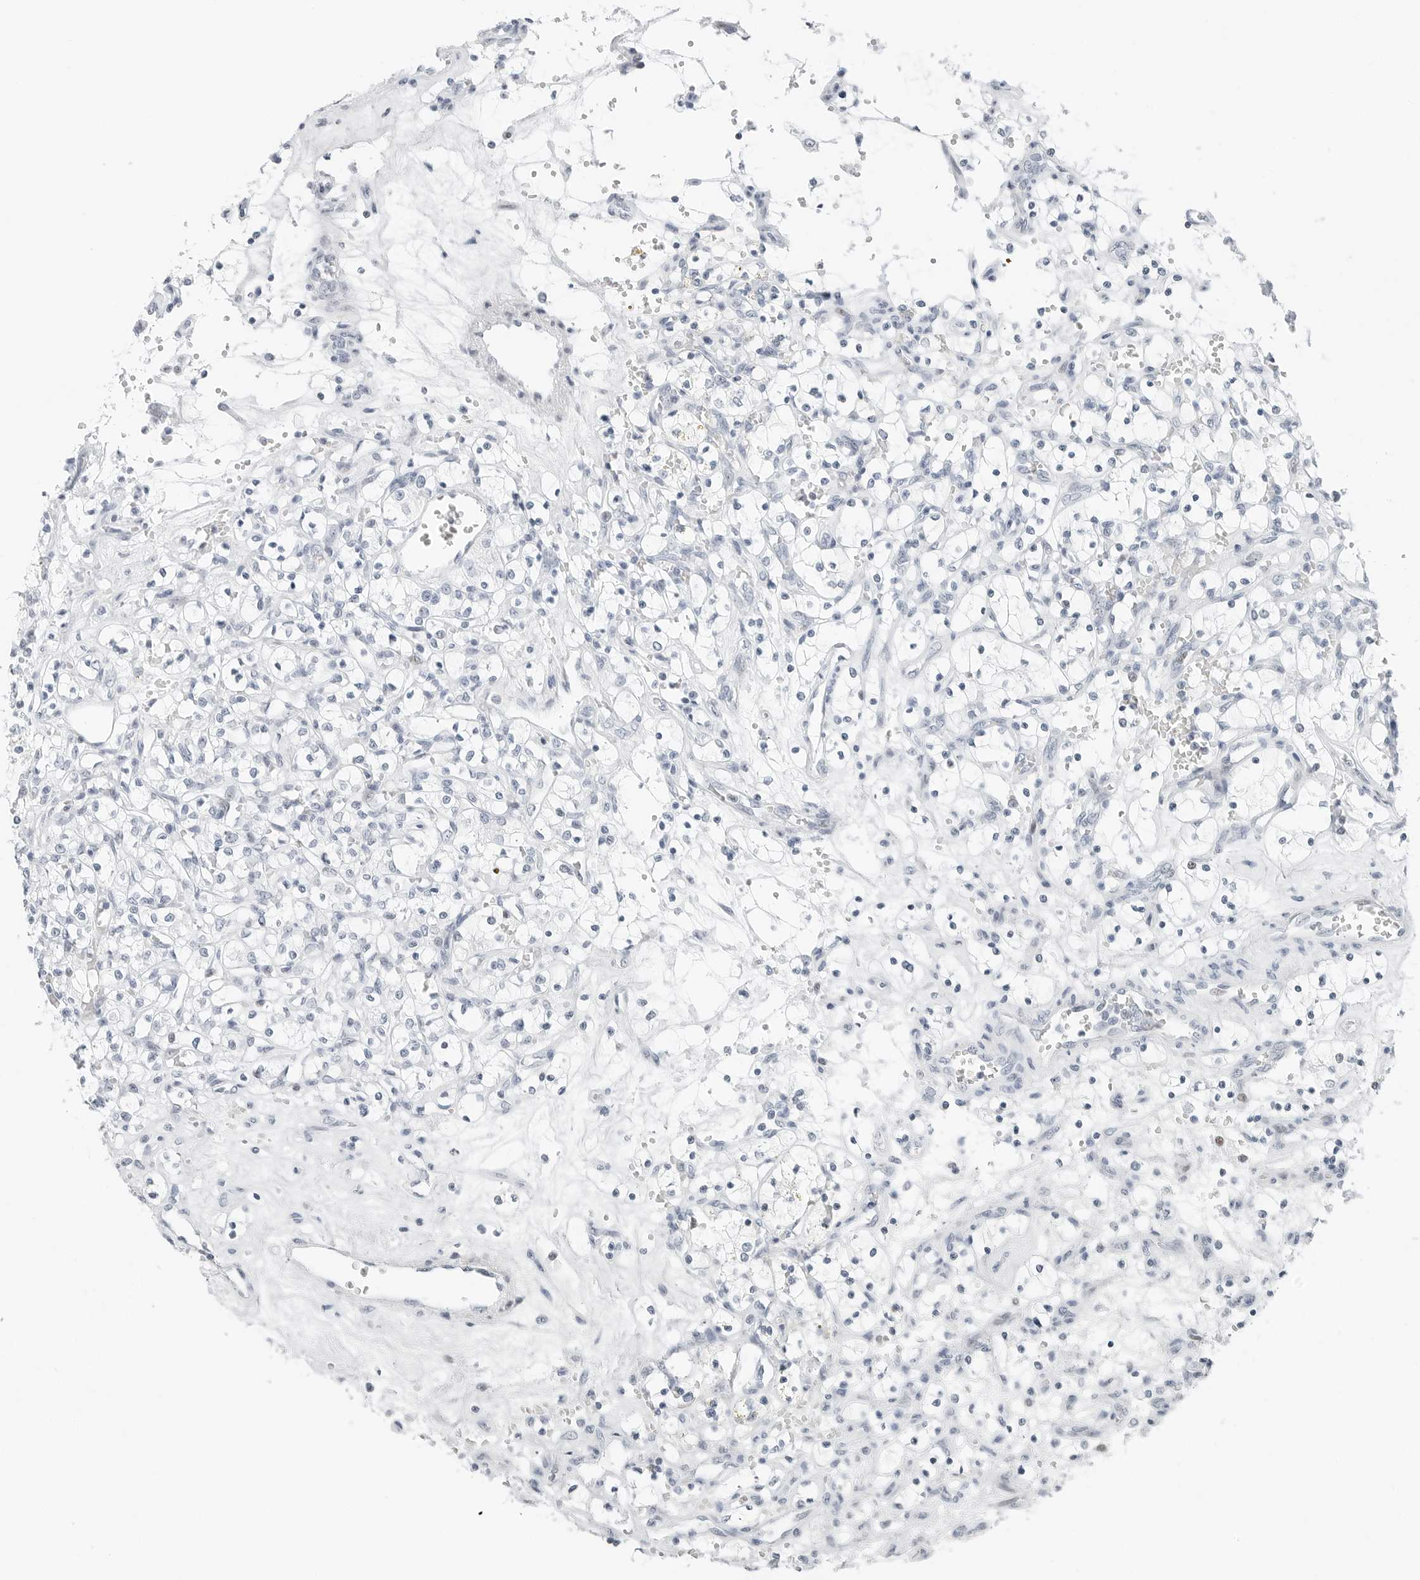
{"staining": {"intensity": "negative", "quantity": "none", "location": "none"}, "tissue": "renal cancer", "cell_type": "Tumor cells", "image_type": "cancer", "snomed": [{"axis": "morphology", "description": "Adenocarcinoma, NOS"}, {"axis": "topography", "description": "Kidney"}], "caption": "The photomicrograph exhibits no staining of tumor cells in renal adenocarcinoma.", "gene": "NTMT2", "patient": {"sex": "female", "age": 69}}